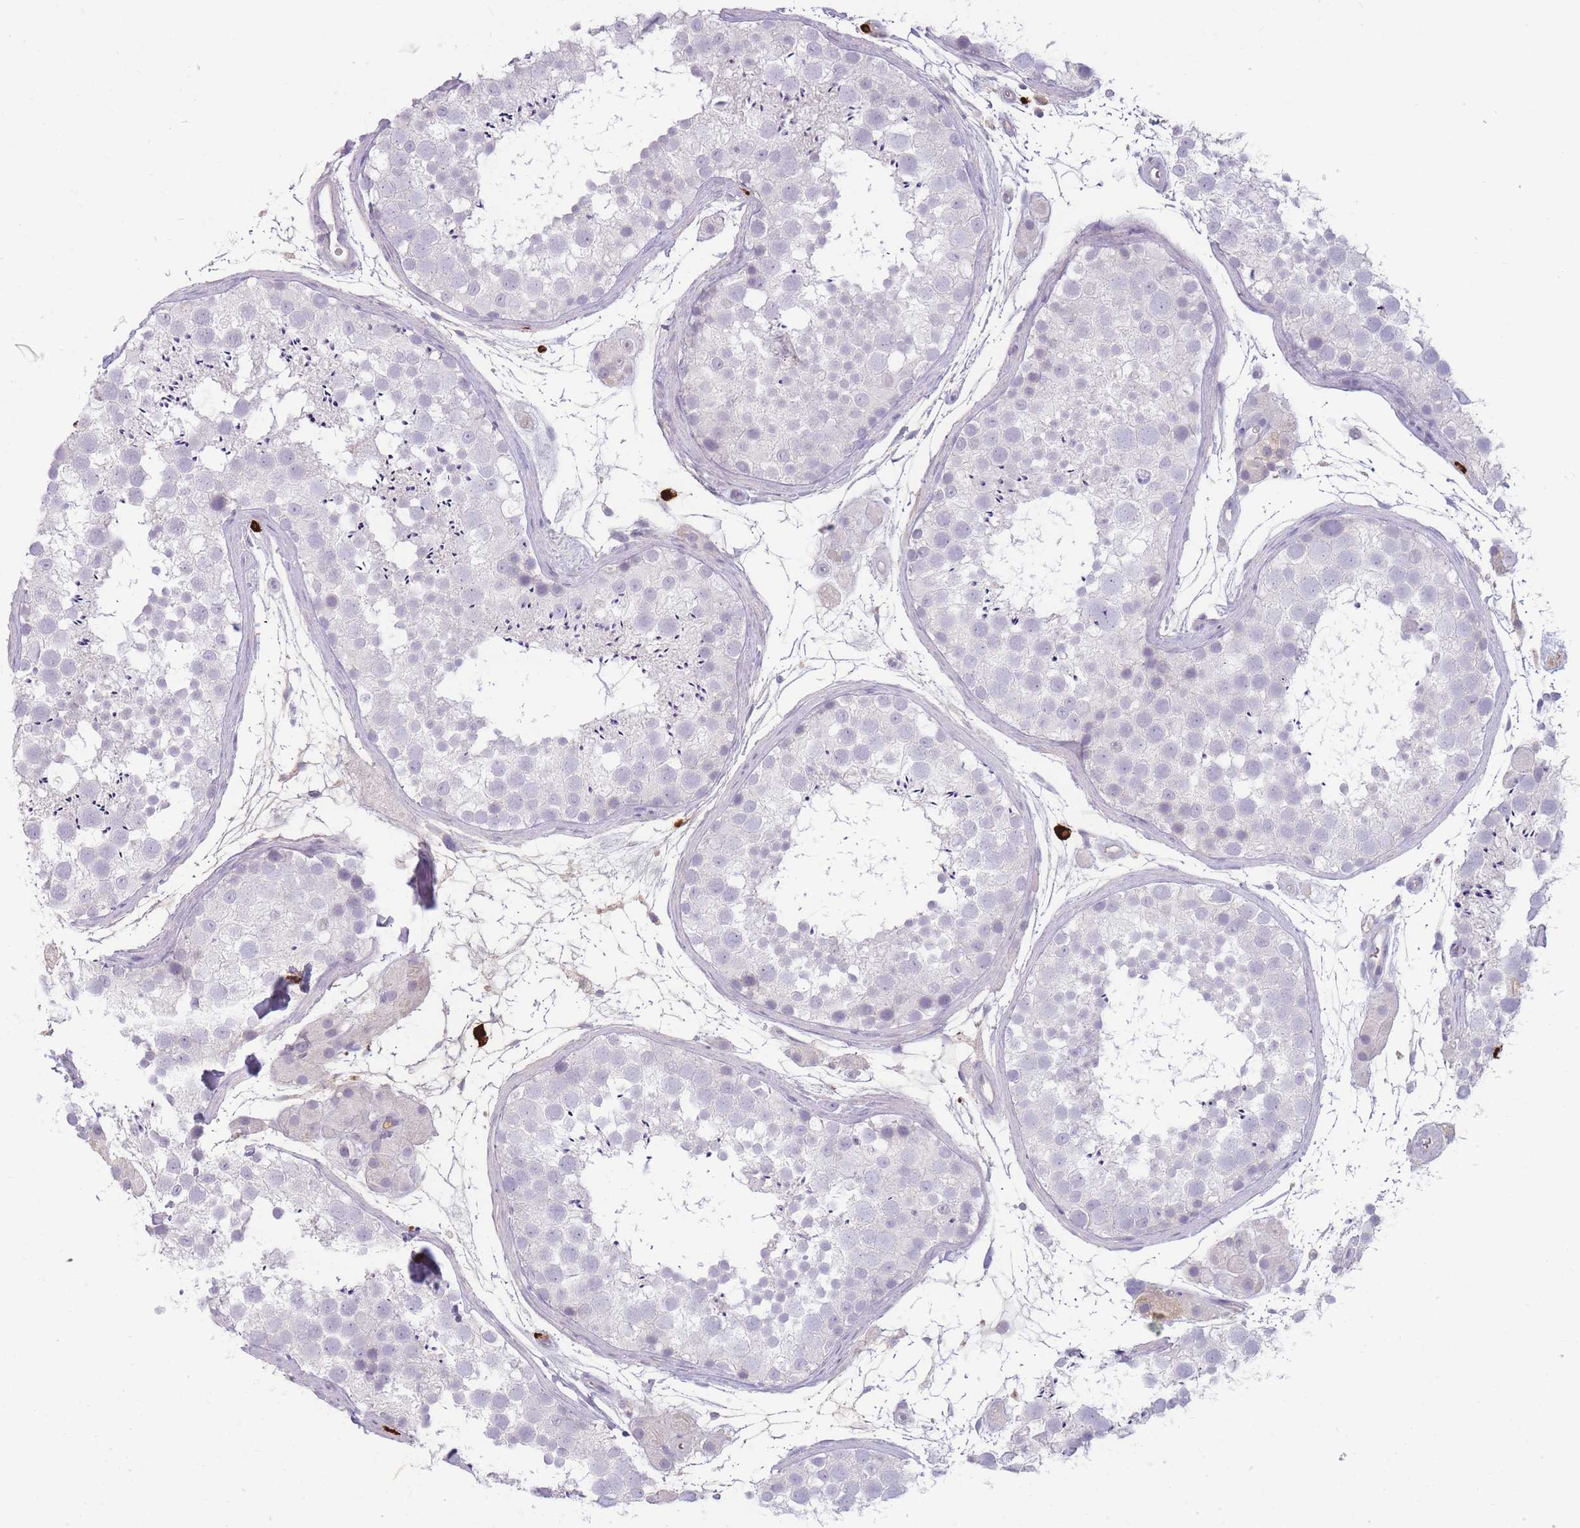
{"staining": {"intensity": "negative", "quantity": "none", "location": "none"}, "tissue": "testis", "cell_type": "Cells in seminiferous ducts", "image_type": "normal", "snomed": [{"axis": "morphology", "description": "Normal tissue, NOS"}, {"axis": "topography", "description": "Testis"}], "caption": "Immunohistochemical staining of benign human testis displays no significant staining in cells in seminiferous ducts.", "gene": "TPSD1", "patient": {"sex": "male", "age": 41}}